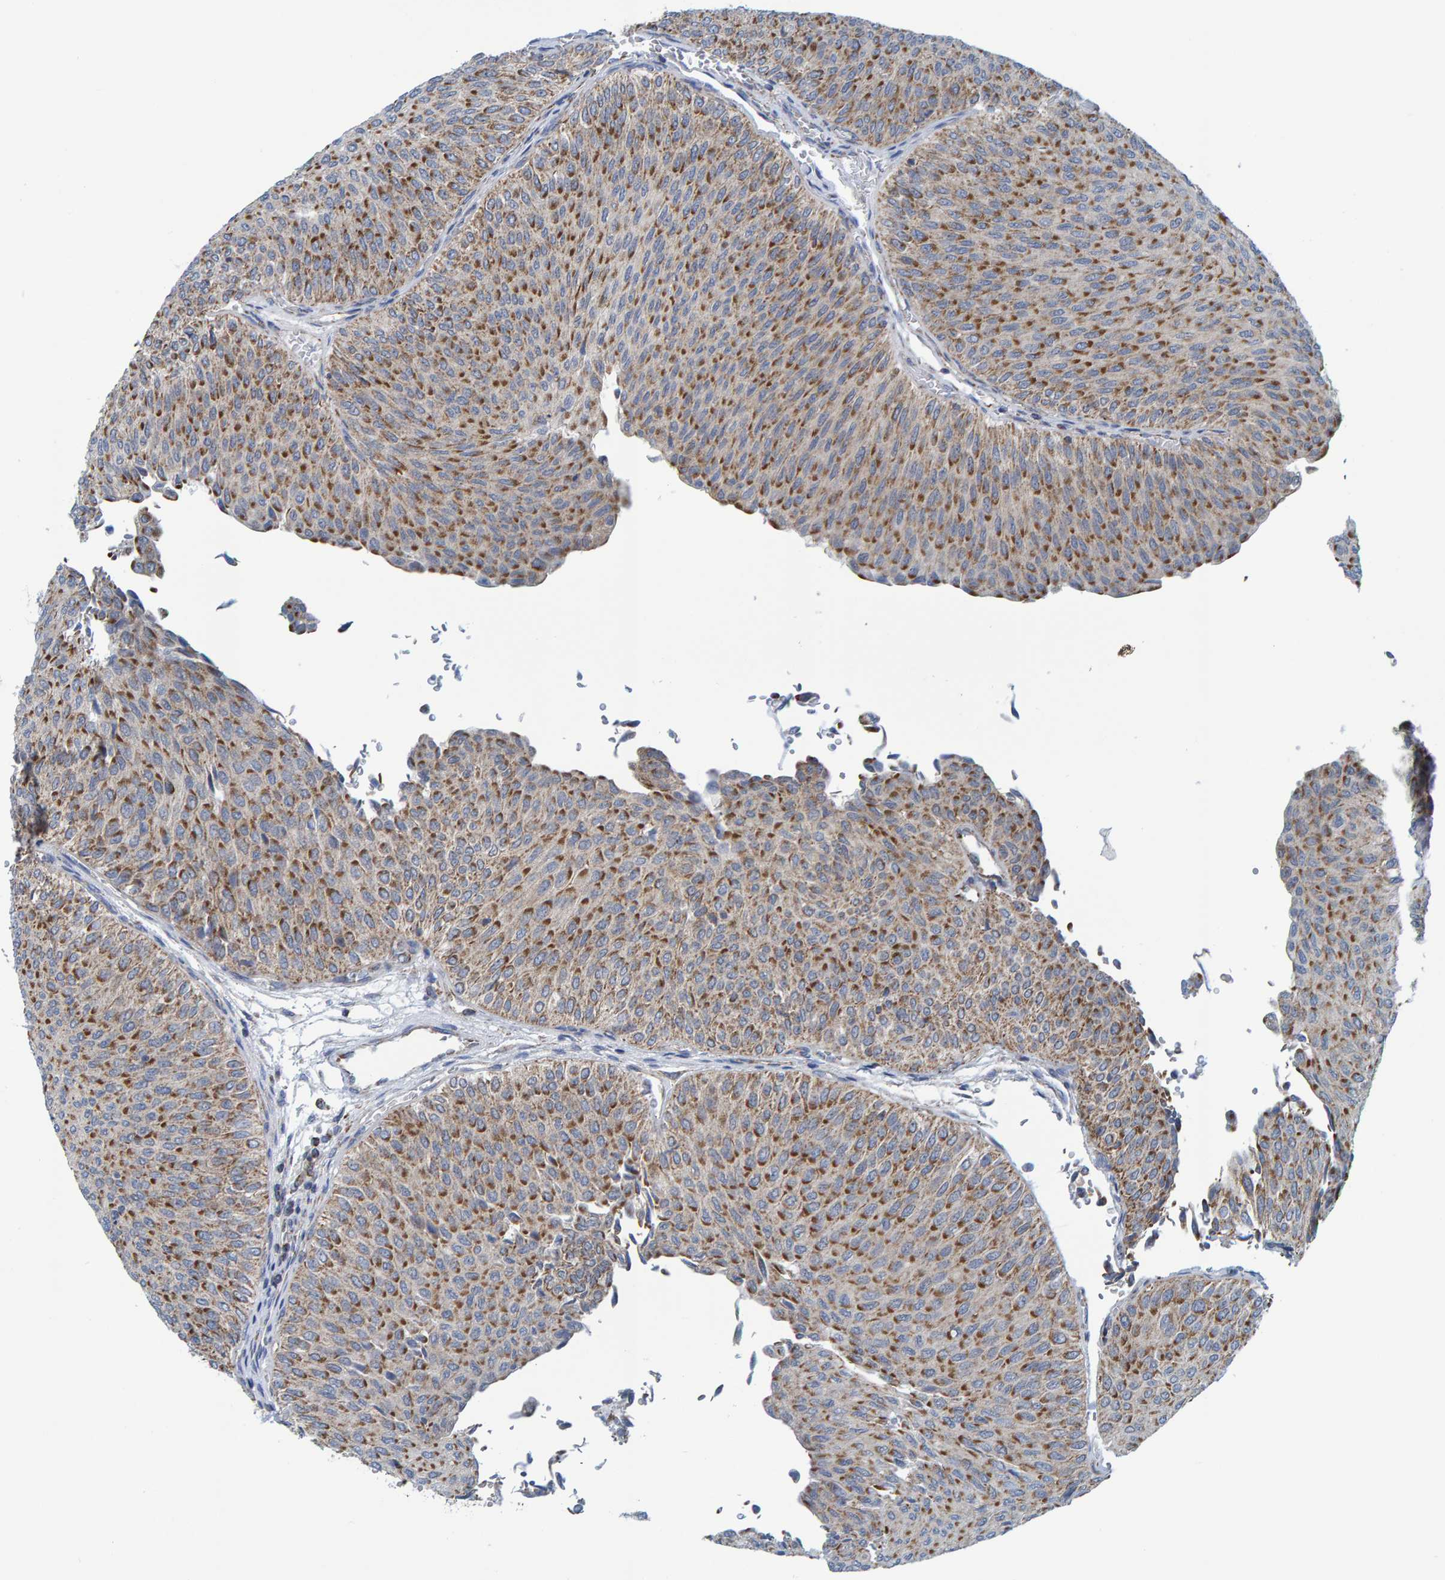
{"staining": {"intensity": "moderate", "quantity": ">75%", "location": "cytoplasmic/membranous"}, "tissue": "urothelial cancer", "cell_type": "Tumor cells", "image_type": "cancer", "snomed": [{"axis": "morphology", "description": "Urothelial carcinoma, Low grade"}, {"axis": "topography", "description": "Urinary bladder"}], "caption": "A brown stain highlights moderate cytoplasmic/membranous expression of a protein in human urothelial cancer tumor cells.", "gene": "MRPS7", "patient": {"sex": "male", "age": 78}}